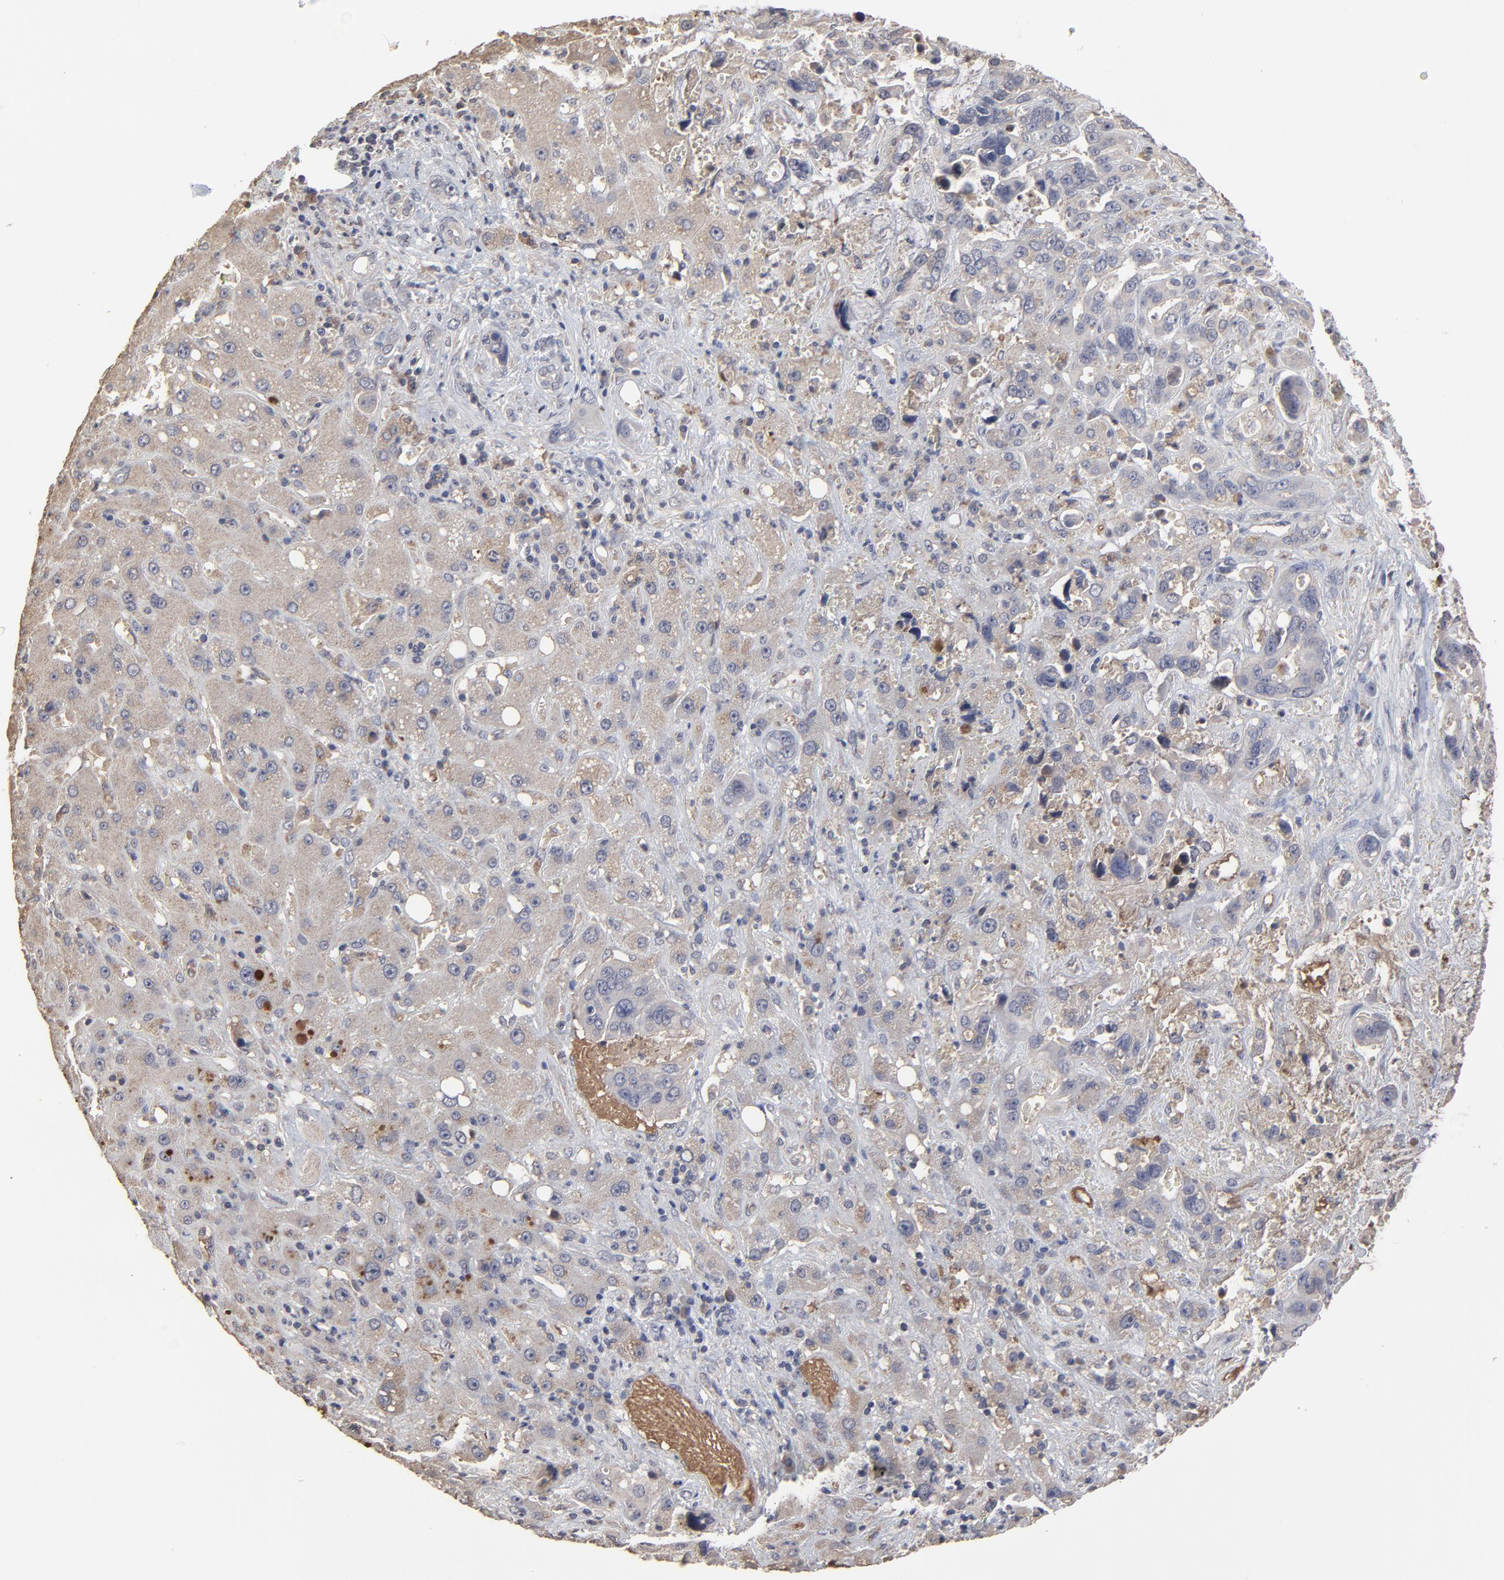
{"staining": {"intensity": "weak", "quantity": ">75%", "location": "cytoplasmic/membranous"}, "tissue": "liver cancer", "cell_type": "Tumor cells", "image_type": "cancer", "snomed": [{"axis": "morphology", "description": "Cholangiocarcinoma"}, {"axis": "topography", "description": "Liver"}], "caption": "Tumor cells reveal low levels of weak cytoplasmic/membranous positivity in about >75% of cells in human liver cholangiocarcinoma.", "gene": "VPREB3", "patient": {"sex": "female", "age": 65}}